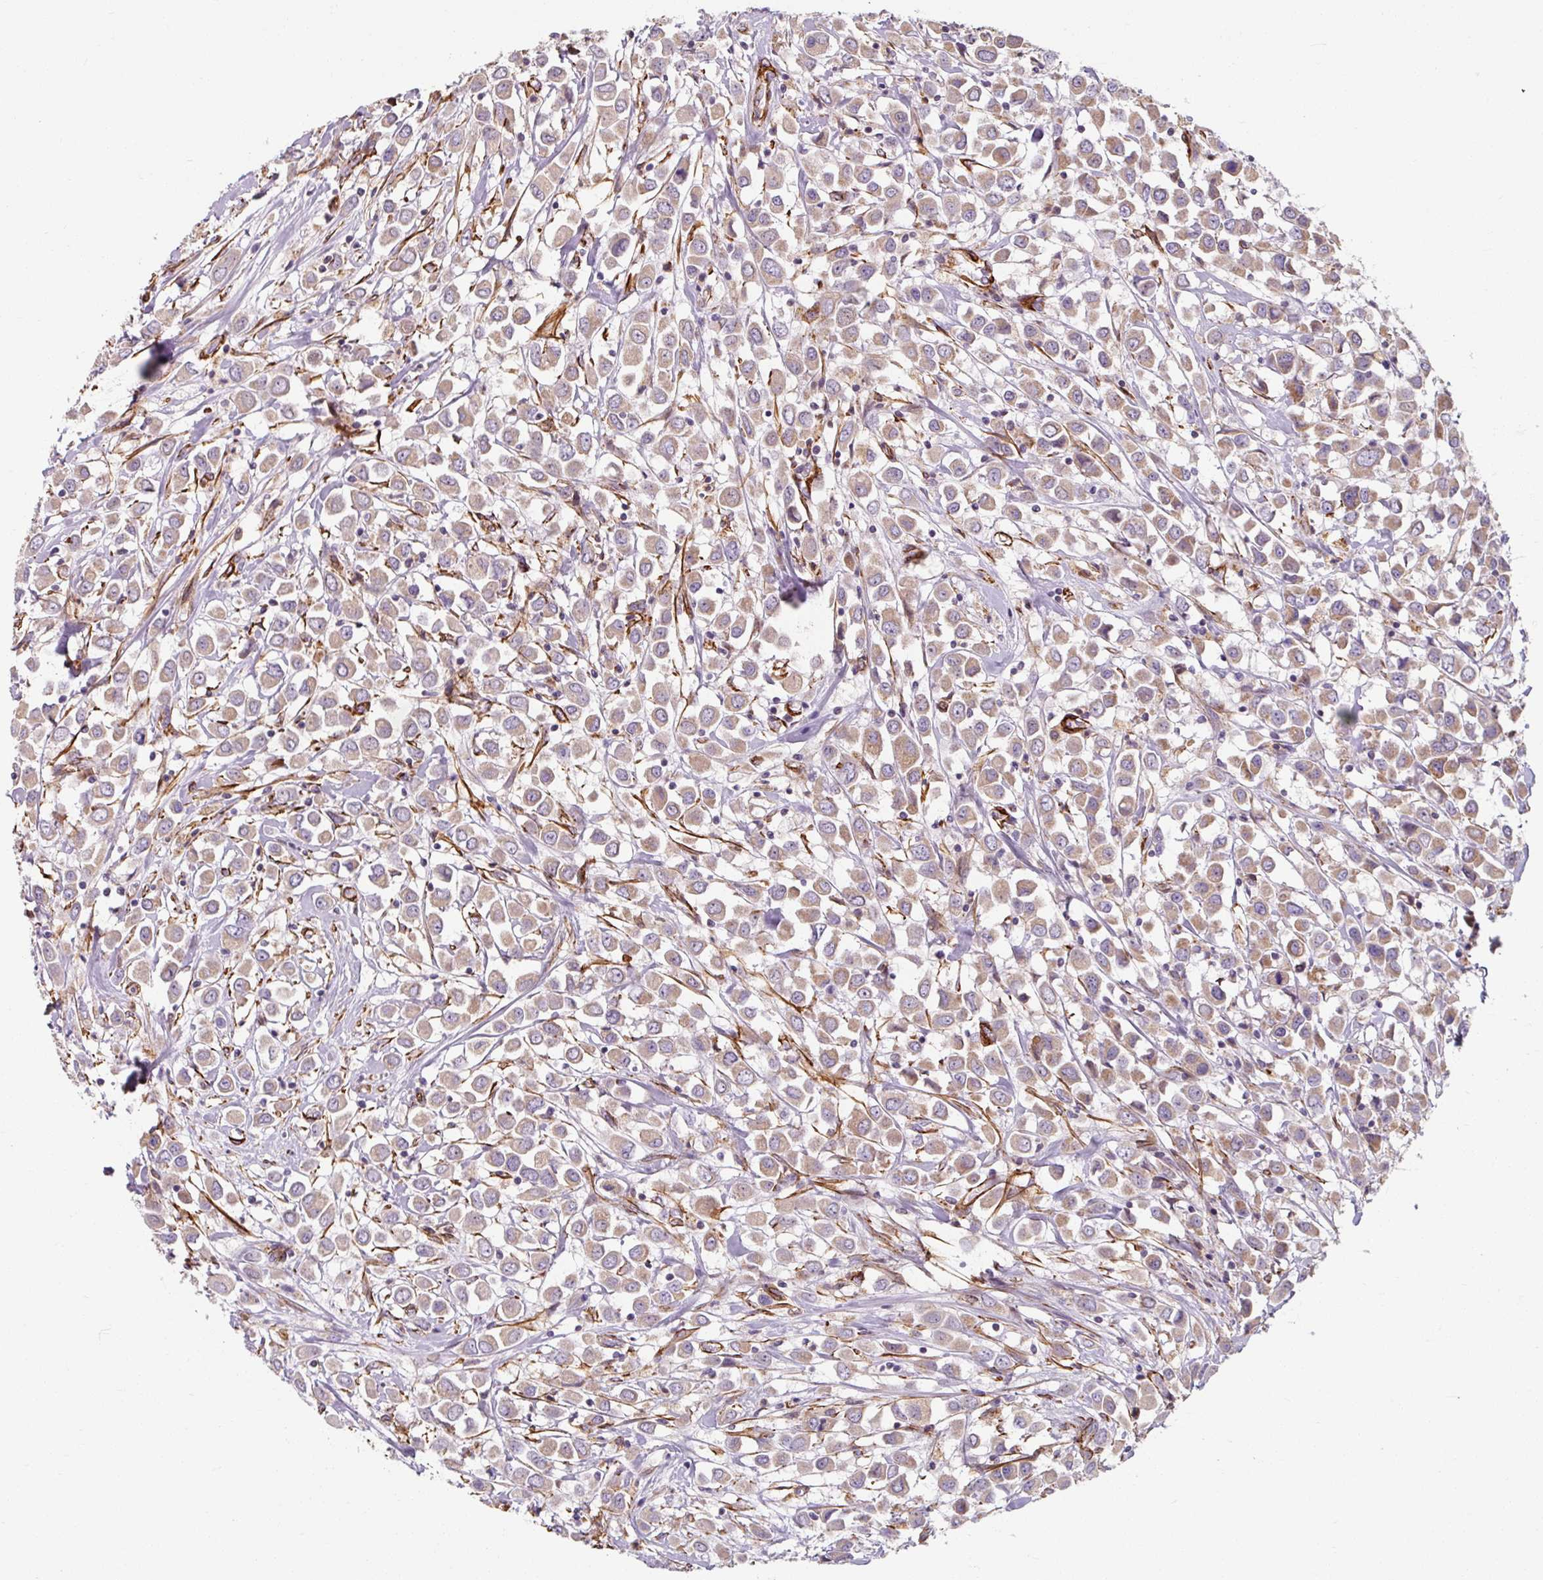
{"staining": {"intensity": "weak", "quantity": ">75%", "location": "cytoplasmic/membranous"}, "tissue": "breast cancer", "cell_type": "Tumor cells", "image_type": "cancer", "snomed": [{"axis": "morphology", "description": "Duct carcinoma"}, {"axis": "topography", "description": "Breast"}], "caption": "This image exhibits IHC staining of breast cancer (intraductal carcinoma), with low weak cytoplasmic/membranous staining in approximately >75% of tumor cells.", "gene": "MRPS5", "patient": {"sex": "female", "age": 61}}